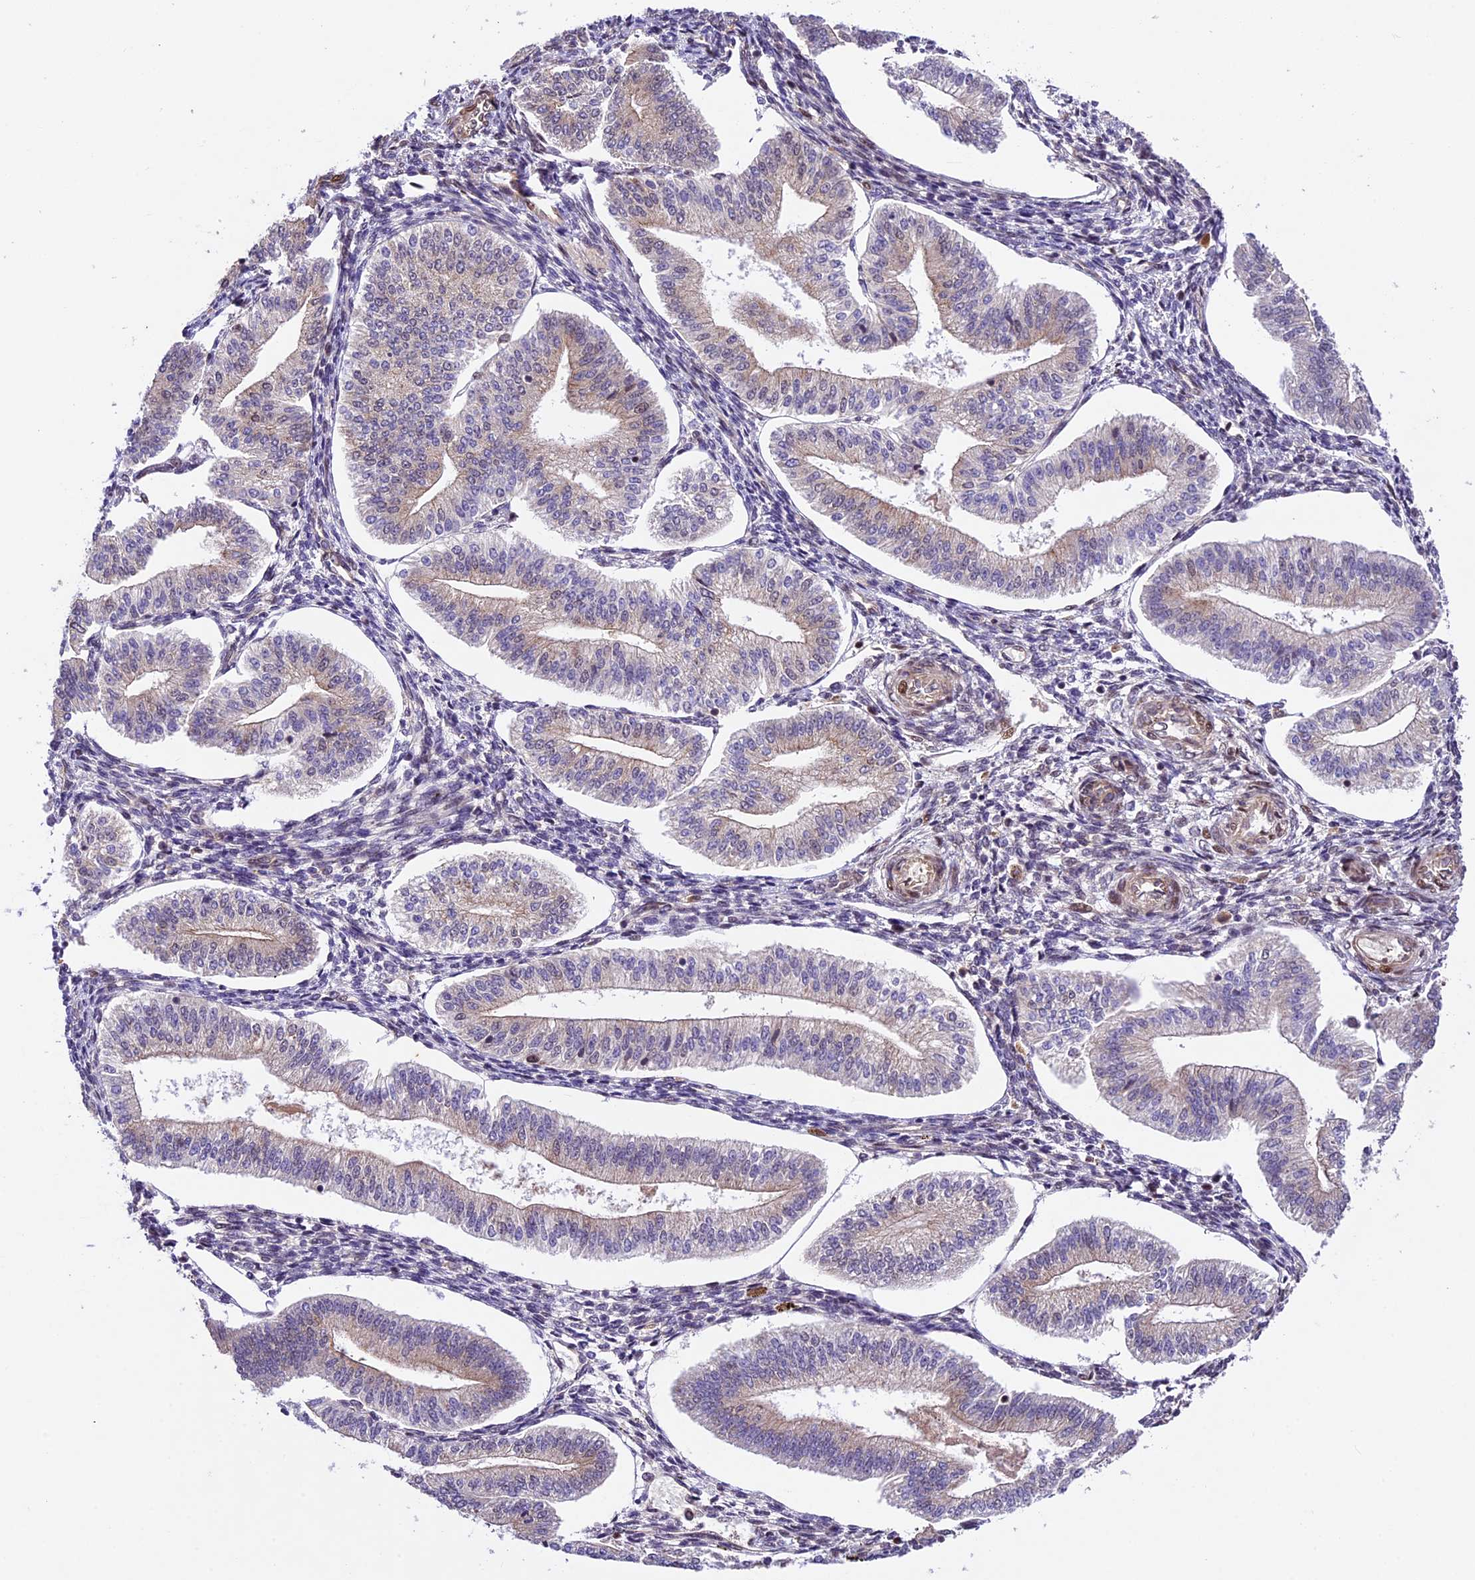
{"staining": {"intensity": "weak", "quantity": "25%-75%", "location": "nuclear"}, "tissue": "endometrium", "cell_type": "Cells in endometrial stroma", "image_type": "normal", "snomed": [{"axis": "morphology", "description": "Normal tissue, NOS"}, {"axis": "topography", "description": "Endometrium"}], "caption": "Immunohistochemistry (IHC) micrograph of unremarkable endometrium: endometrium stained using IHC demonstrates low levels of weak protein expression localized specifically in the nuclear of cells in endometrial stroma, appearing as a nuclear brown color.", "gene": "CCSER1", "patient": {"sex": "female", "age": 34}}